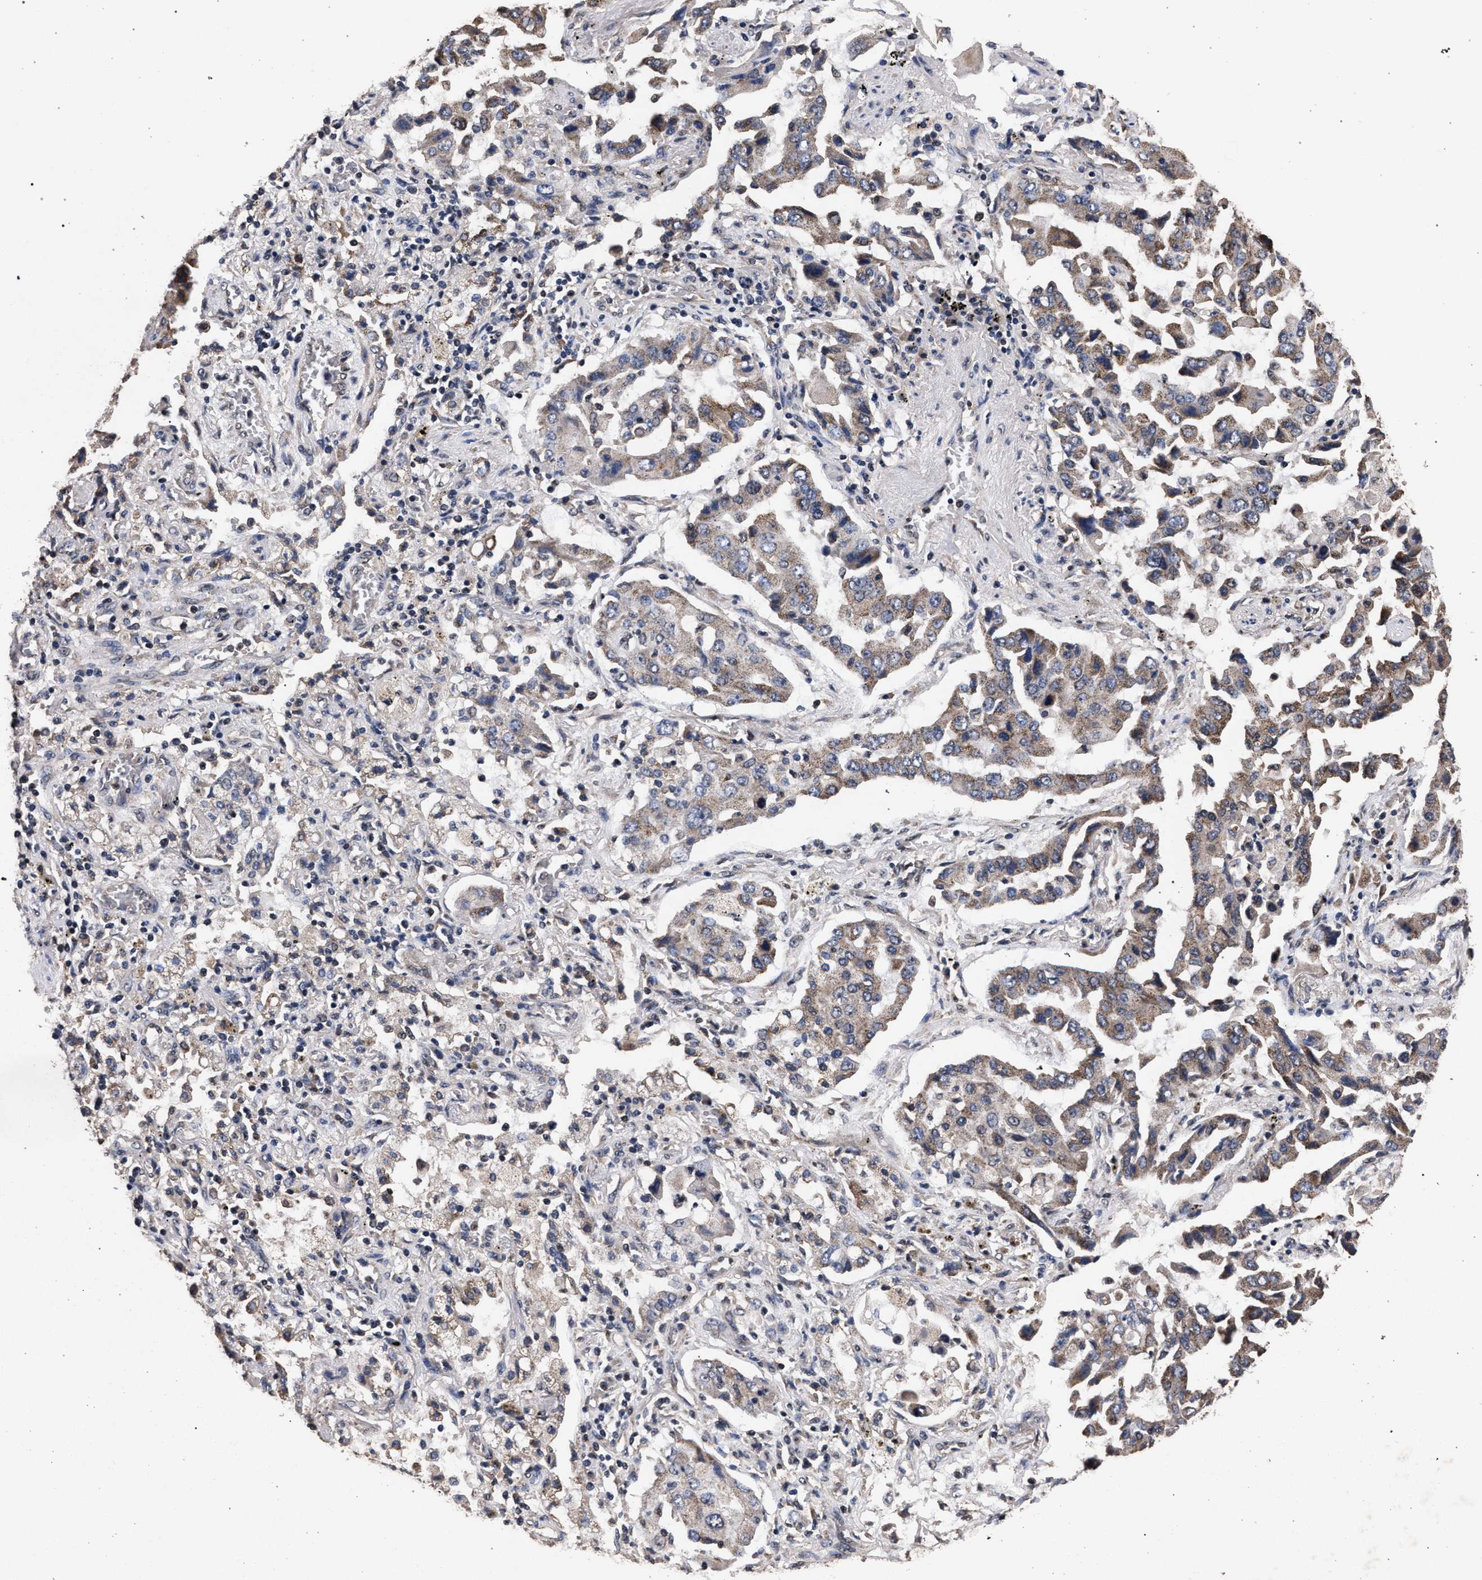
{"staining": {"intensity": "weak", "quantity": ">75%", "location": "cytoplasmic/membranous"}, "tissue": "lung cancer", "cell_type": "Tumor cells", "image_type": "cancer", "snomed": [{"axis": "morphology", "description": "Adenocarcinoma, NOS"}, {"axis": "topography", "description": "Lung"}], "caption": "Lung cancer (adenocarcinoma) tissue reveals weak cytoplasmic/membranous staining in about >75% of tumor cells, visualized by immunohistochemistry. Immunohistochemistry stains the protein of interest in brown and the nuclei are stained blue.", "gene": "ACOX1", "patient": {"sex": "female", "age": 65}}